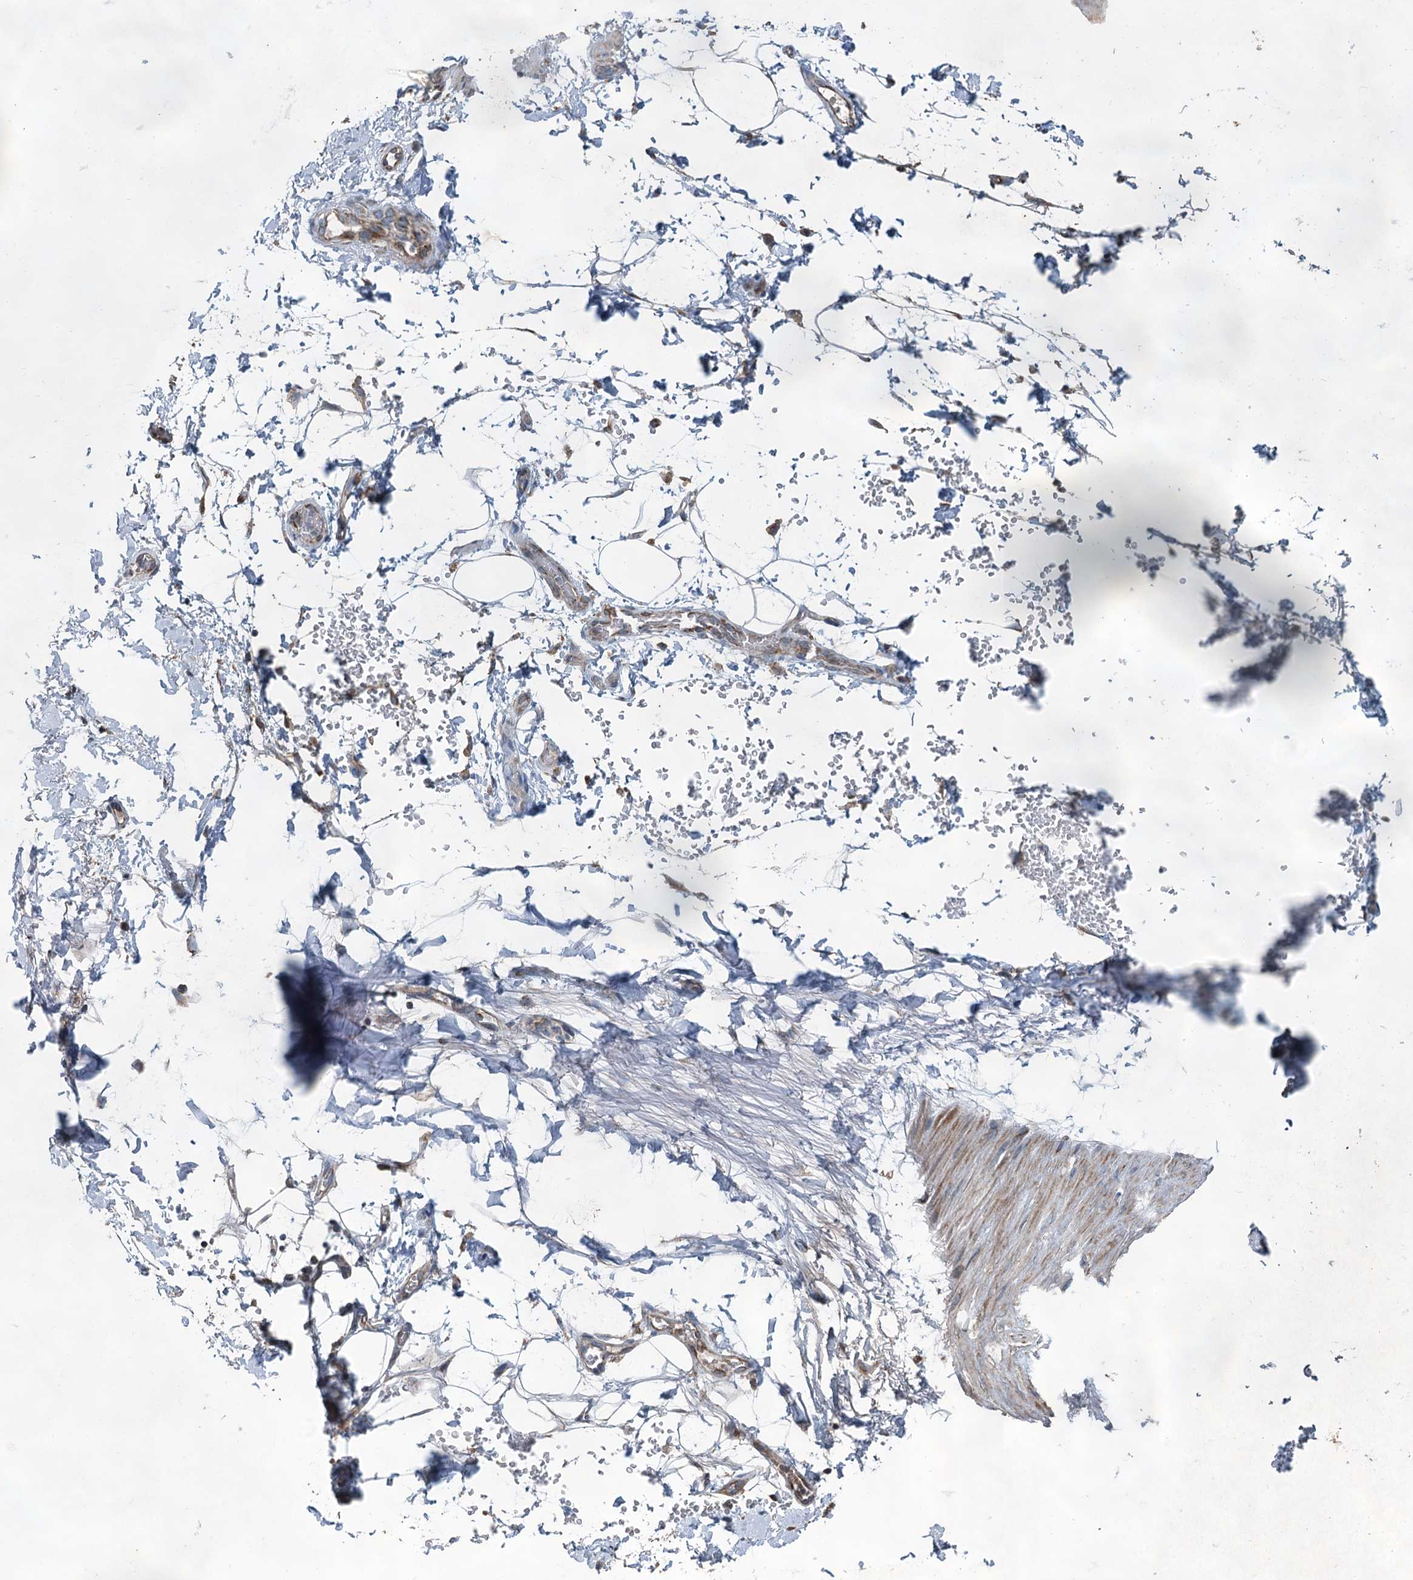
{"staining": {"intensity": "negative", "quantity": "none", "location": "none"}, "tissue": "adipose tissue", "cell_type": "Adipocytes", "image_type": "normal", "snomed": [{"axis": "morphology", "description": "Normal tissue, NOS"}, {"axis": "morphology", "description": "Adenocarcinoma, NOS"}, {"axis": "topography", "description": "Pancreas"}, {"axis": "topography", "description": "Peripheral nerve tissue"}], "caption": "The immunohistochemistry image has no significant positivity in adipocytes of adipose tissue.", "gene": "HAUS2", "patient": {"sex": "male", "age": 59}}